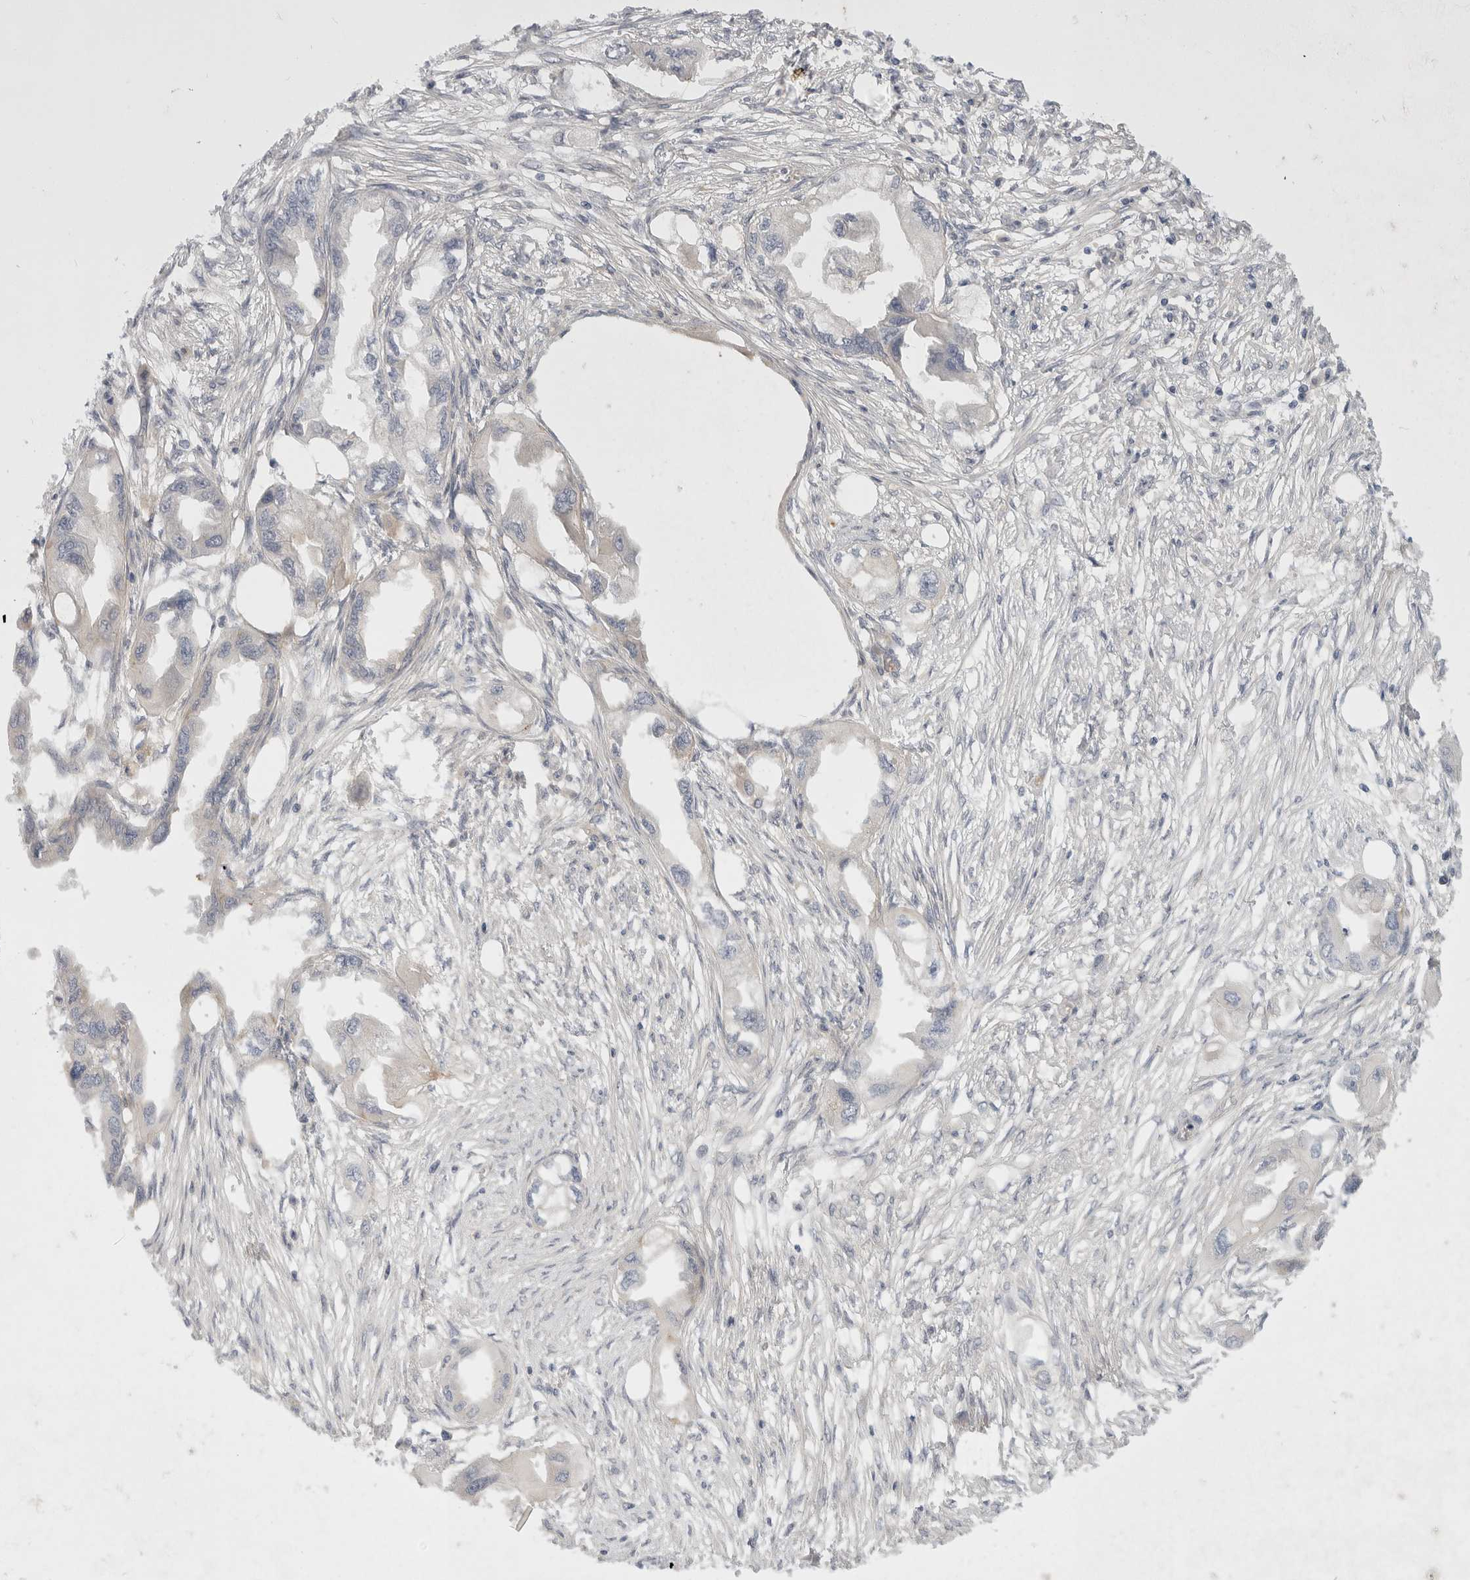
{"staining": {"intensity": "negative", "quantity": "none", "location": "none"}, "tissue": "endometrial cancer", "cell_type": "Tumor cells", "image_type": "cancer", "snomed": [{"axis": "morphology", "description": "Adenocarcinoma, NOS"}, {"axis": "morphology", "description": "Adenocarcinoma, metastatic, NOS"}, {"axis": "topography", "description": "Adipose tissue"}, {"axis": "topography", "description": "Endometrium"}], "caption": "Tumor cells are negative for brown protein staining in adenocarcinoma (endometrial). (DAB (3,3'-diaminobenzidine) immunohistochemistry (IHC) with hematoxylin counter stain).", "gene": "TOM1L2", "patient": {"sex": "female", "age": 67}}